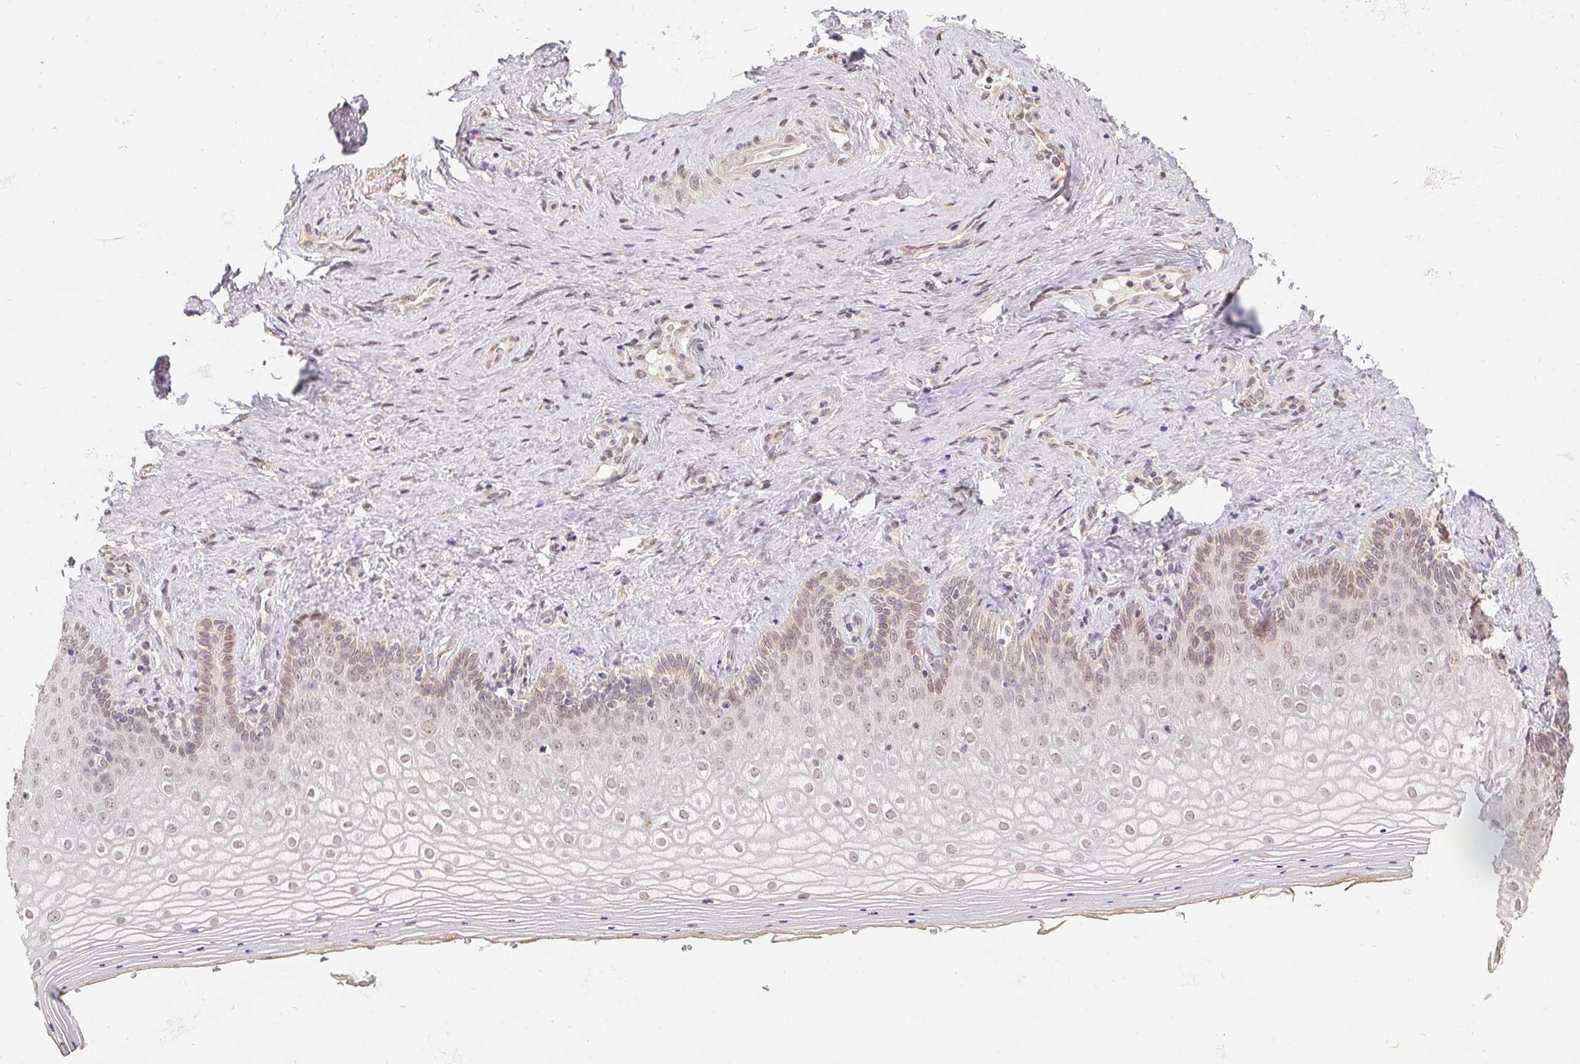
{"staining": {"intensity": "weak", "quantity": "<25%", "location": "cytoplasmic/membranous"}, "tissue": "vagina", "cell_type": "Squamous epithelial cells", "image_type": "normal", "snomed": [{"axis": "morphology", "description": "Normal tissue, NOS"}, {"axis": "topography", "description": "Vagina"}], "caption": "An image of human vagina is negative for staining in squamous epithelial cells. The staining is performed using DAB brown chromogen with nuclei counter-stained in using hematoxylin.", "gene": "PPP4R4", "patient": {"sex": "female", "age": 42}}